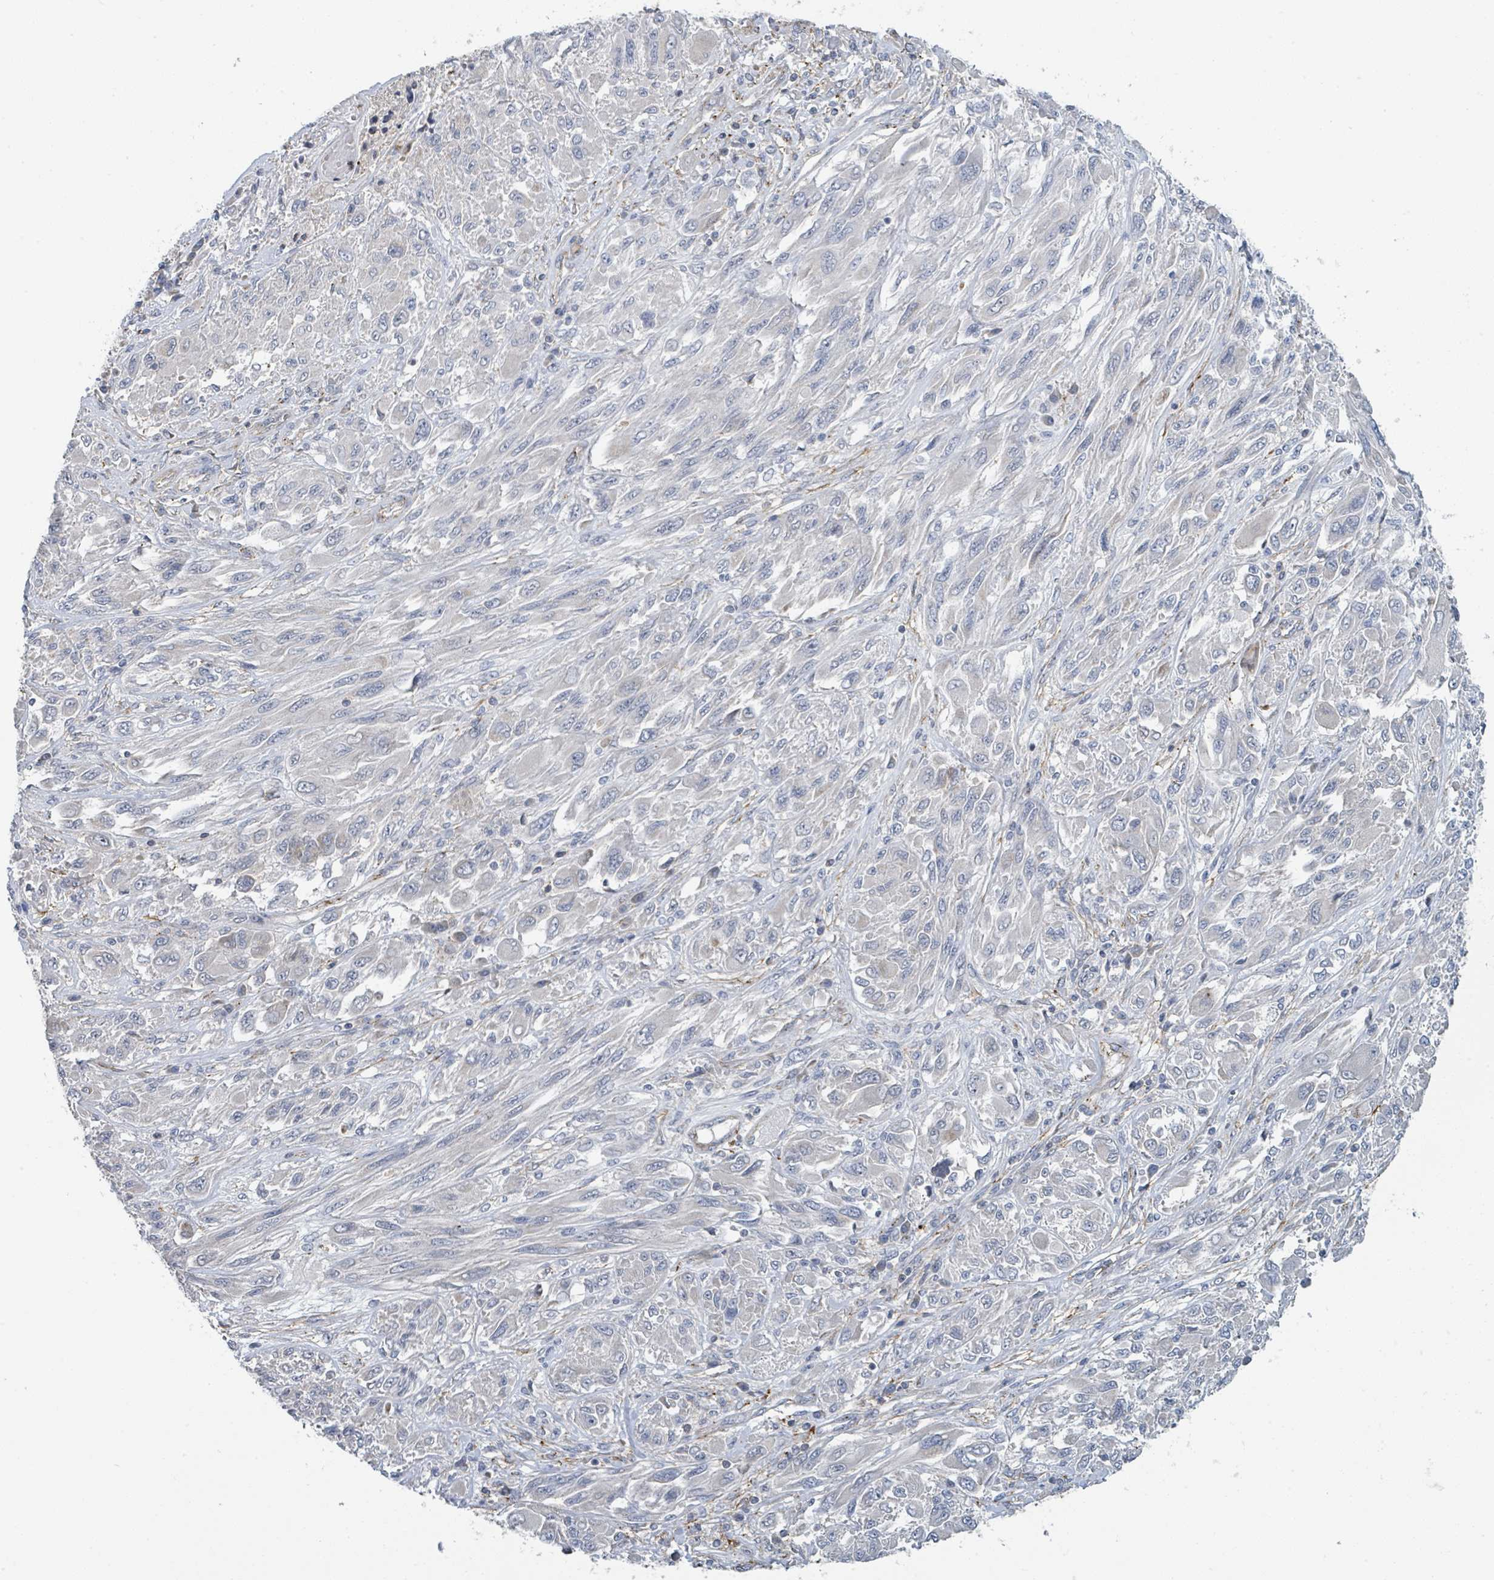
{"staining": {"intensity": "negative", "quantity": "none", "location": "none"}, "tissue": "melanoma", "cell_type": "Tumor cells", "image_type": "cancer", "snomed": [{"axis": "morphology", "description": "Malignant melanoma, NOS"}, {"axis": "topography", "description": "Skin"}], "caption": "A micrograph of human melanoma is negative for staining in tumor cells.", "gene": "LRRC42", "patient": {"sex": "female", "age": 91}}